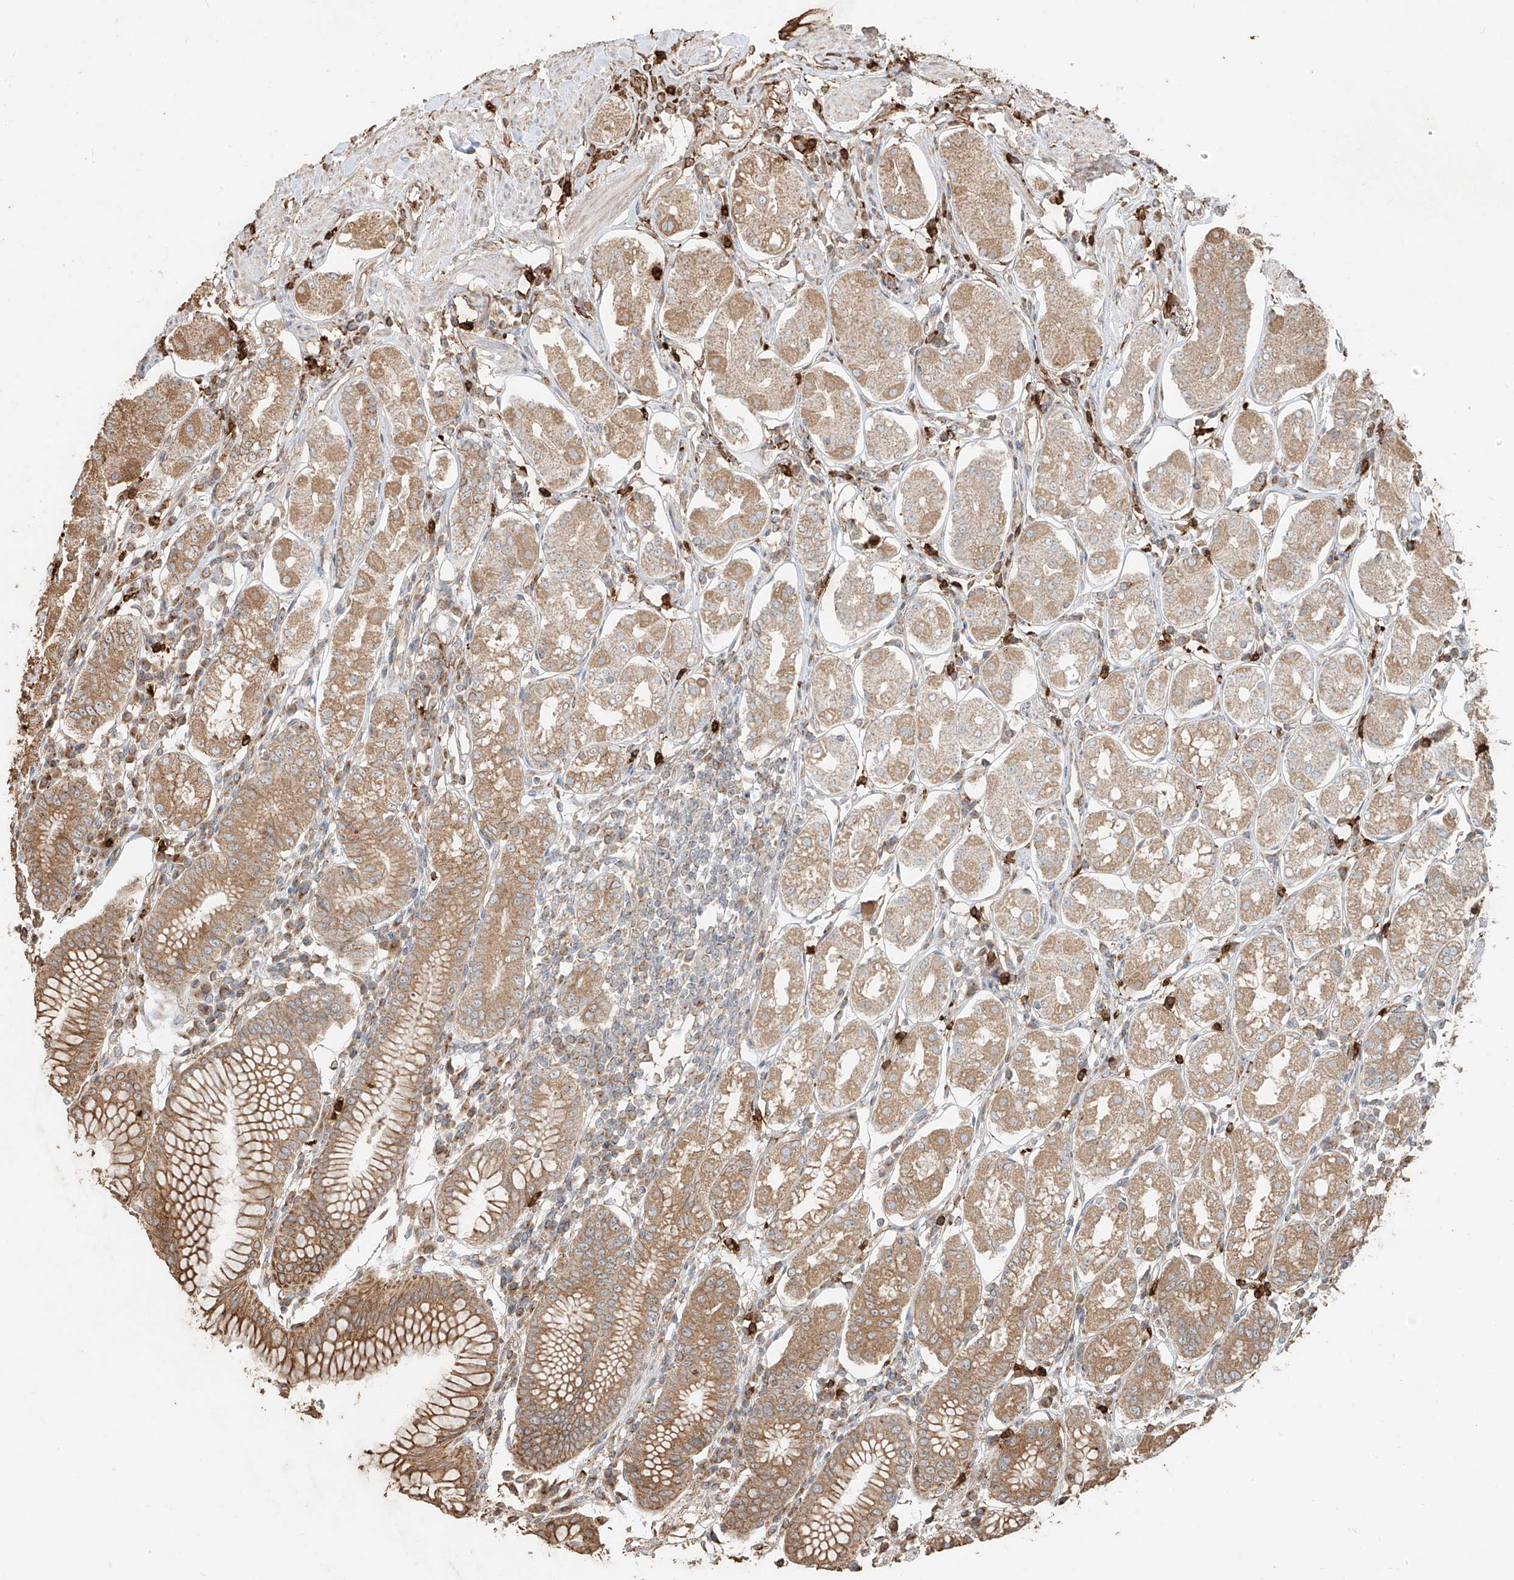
{"staining": {"intensity": "moderate", "quantity": ">75%", "location": "cytoplasmic/membranous"}, "tissue": "stomach", "cell_type": "Glandular cells", "image_type": "normal", "snomed": [{"axis": "morphology", "description": "Normal tissue, NOS"}, {"axis": "topography", "description": "Stomach"}, {"axis": "topography", "description": "Stomach, lower"}], "caption": "Approximately >75% of glandular cells in benign stomach exhibit moderate cytoplasmic/membranous protein staining as visualized by brown immunohistochemical staining.", "gene": "EFNB1", "patient": {"sex": "female", "age": 56}}